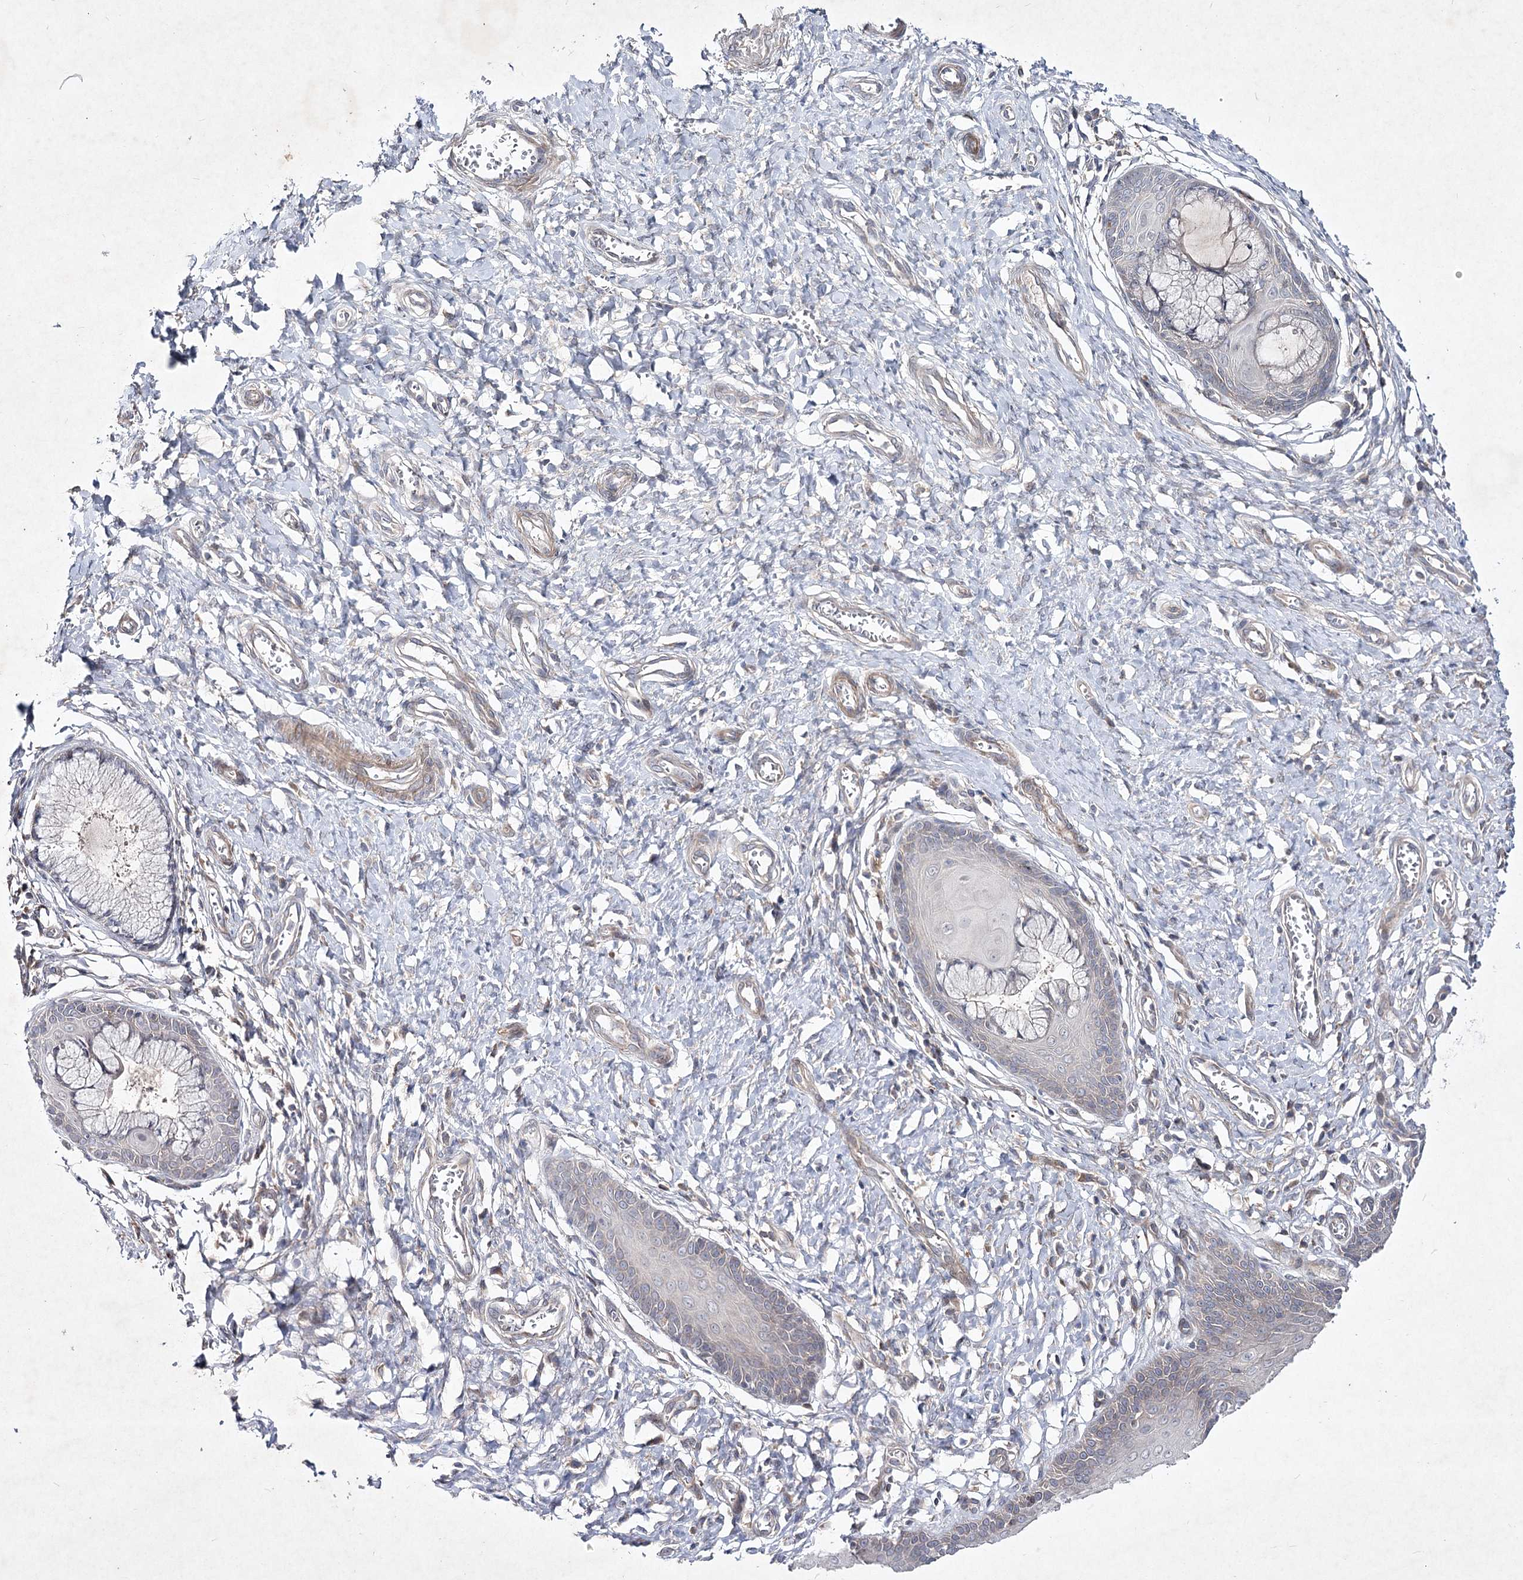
{"staining": {"intensity": "weak", "quantity": "<25%", "location": "cytoplasmic/membranous"}, "tissue": "cervix", "cell_type": "Glandular cells", "image_type": "normal", "snomed": [{"axis": "morphology", "description": "Normal tissue, NOS"}, {"axis": "topography", "description": "Cervix"}], "caption": "Photomicrograph shows no protein positivity in glandular cells of normal cervix.", "gene": "CIB2", "patient": {"sex": "female", "age": 55}}